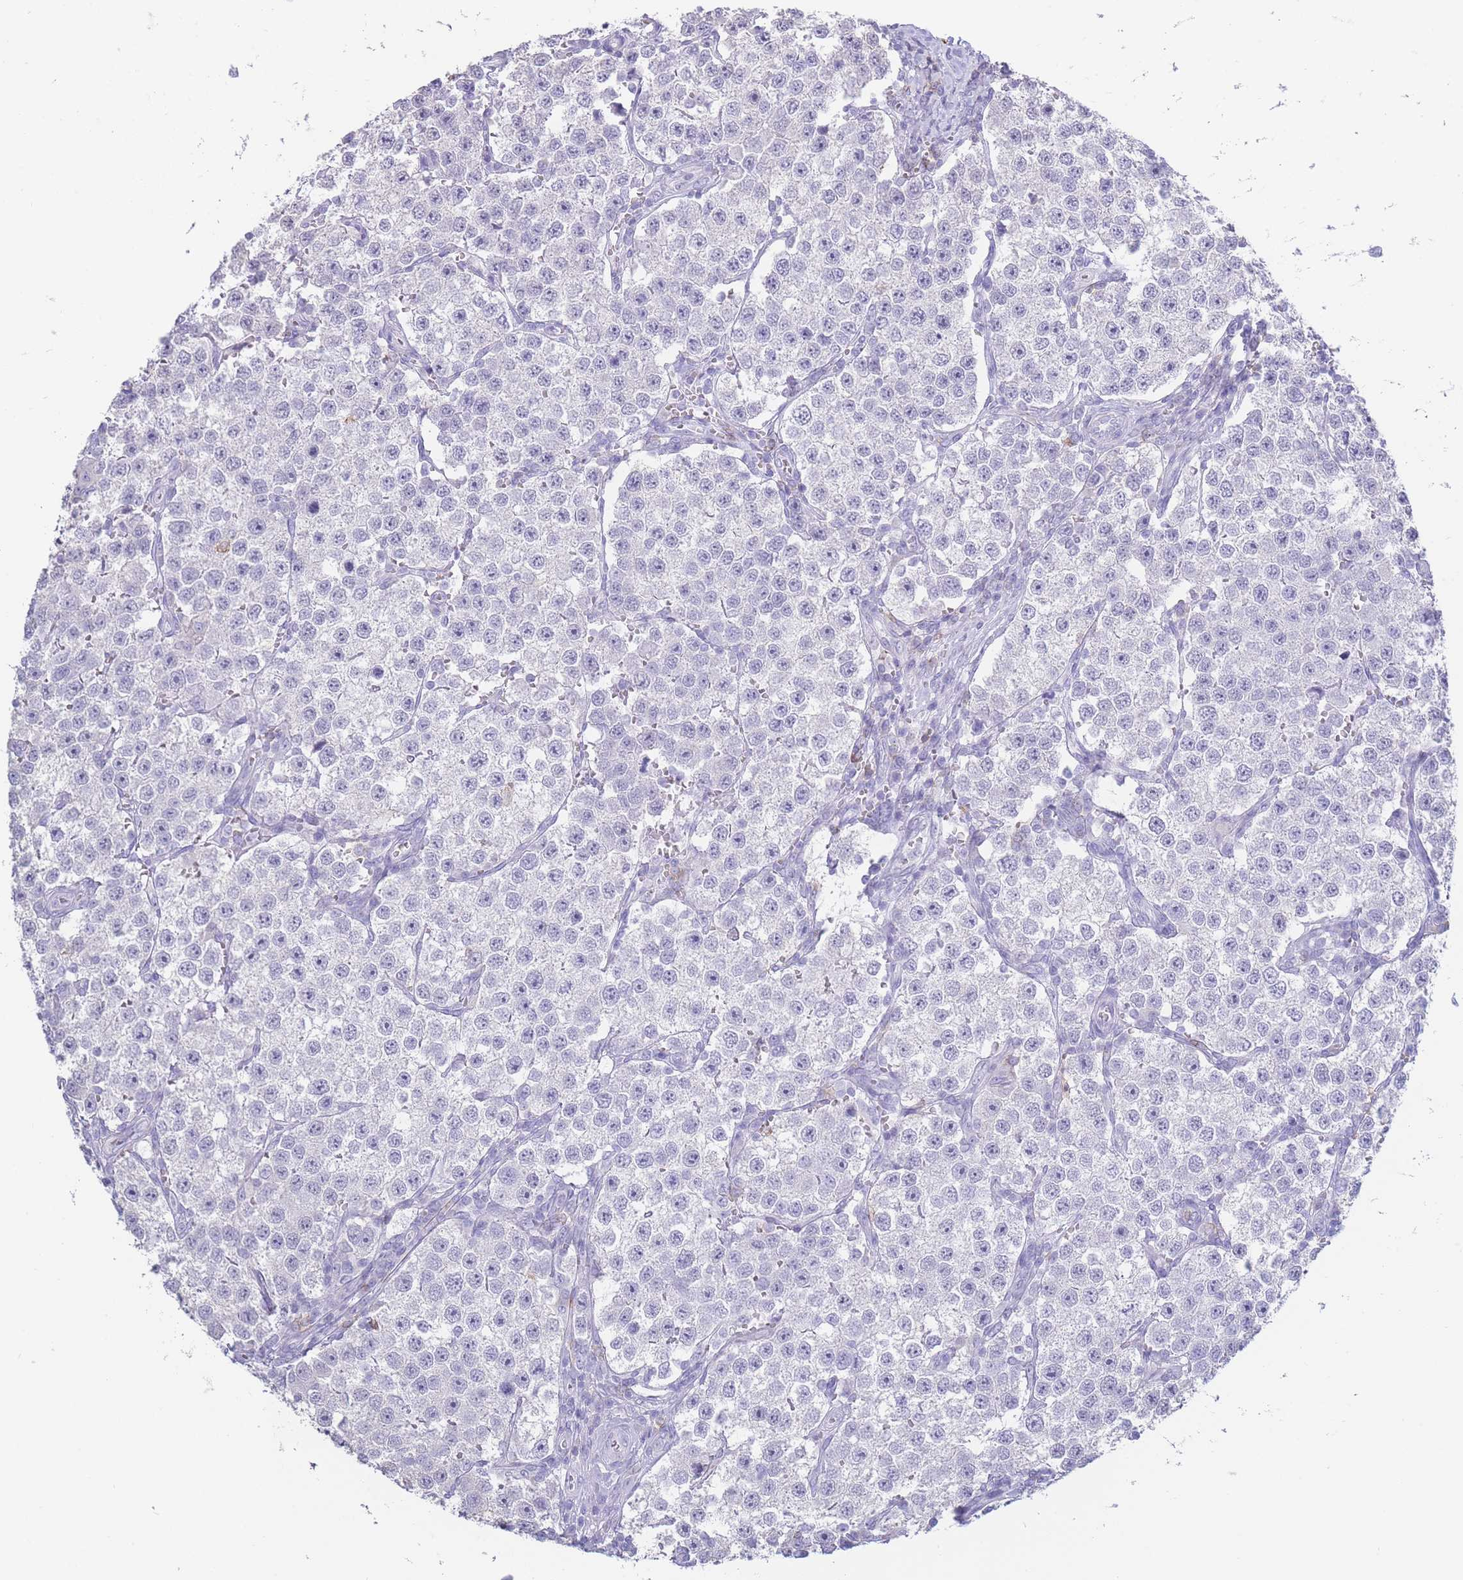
{"staining": {"intensity": "negative", "quantity": "none", "location": "none"}, "tissue": "testis cancer", "cell_type": "Tumor cells", "image_type": "cancer", "snomed": [{"axis": "morphology", "description": "Seminoma, NOS"}, {"axis": "topography", "description": "Testis"}], "caption": "Protein analysis of testis cancer shows no significant staining in tumor cells. (DAB (3,3'-diaminobenzidine) immunohistochemistry with hematoxylin counter stain).", "gene": "CD37", "patient": {"sex": "male", "age": 37}}